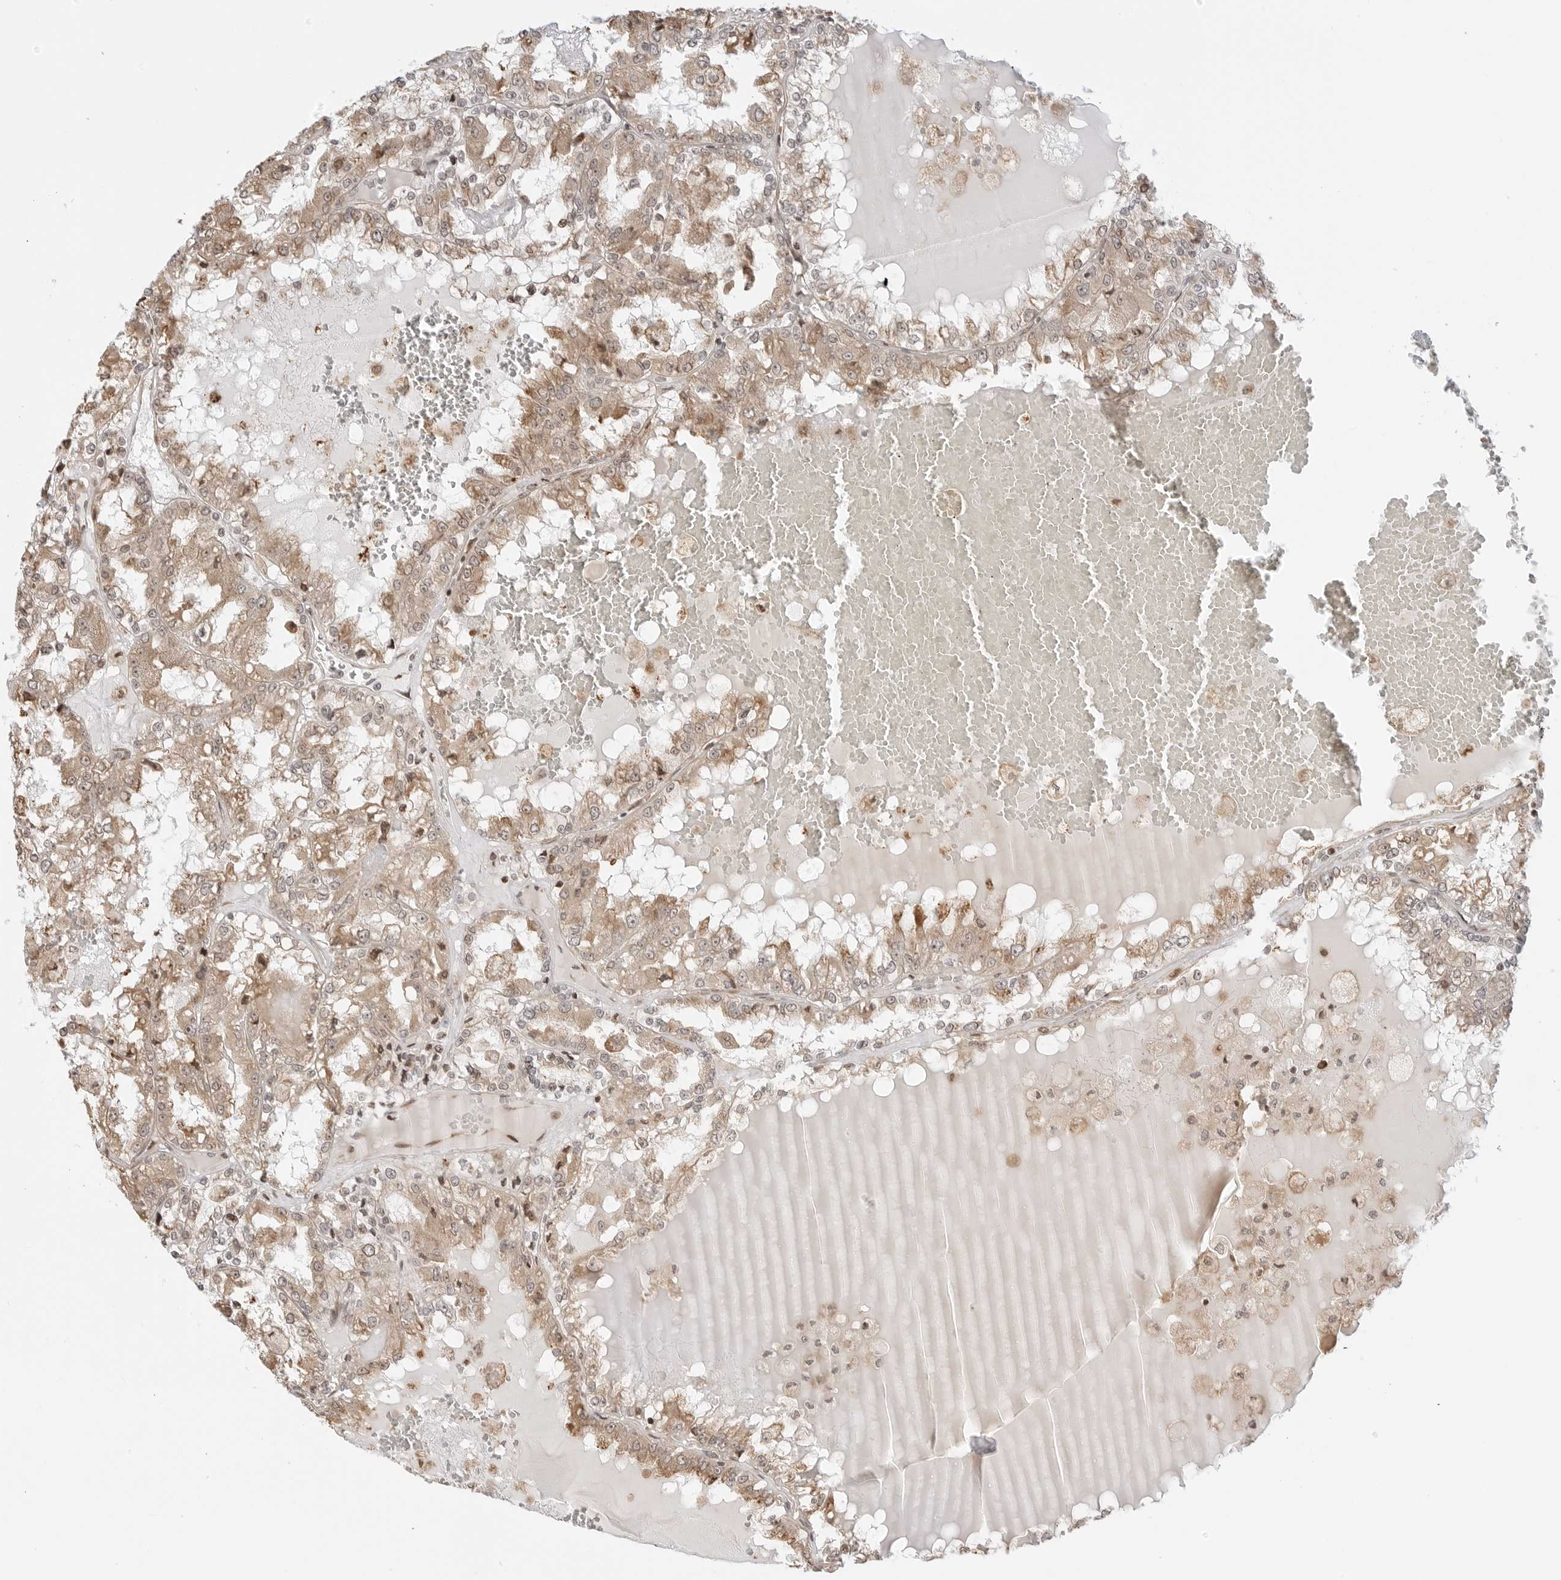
{"staining": {"intensity": "weak", "quantity": ">75%", "location": "cytoplasmic/membranous,nuclear"}, "tissue": "renal cancer", "cell_type": "Tumor cells", "image_type": "cancer", "snomed": [{"axis": "morphology", "description": "Adenocarcinoma, NOS"}, {"axis": "topography", "description": "Kidney"}], "caption": "Human adenocarcinoma (renal) stained for a protein (brown) demonstrates weak cytoplasmic/membranous and nuclear positive expression in about >75% of tumor cells.", "gene": "FKBP14", "patient": {"sex": "female", "age": 56}}